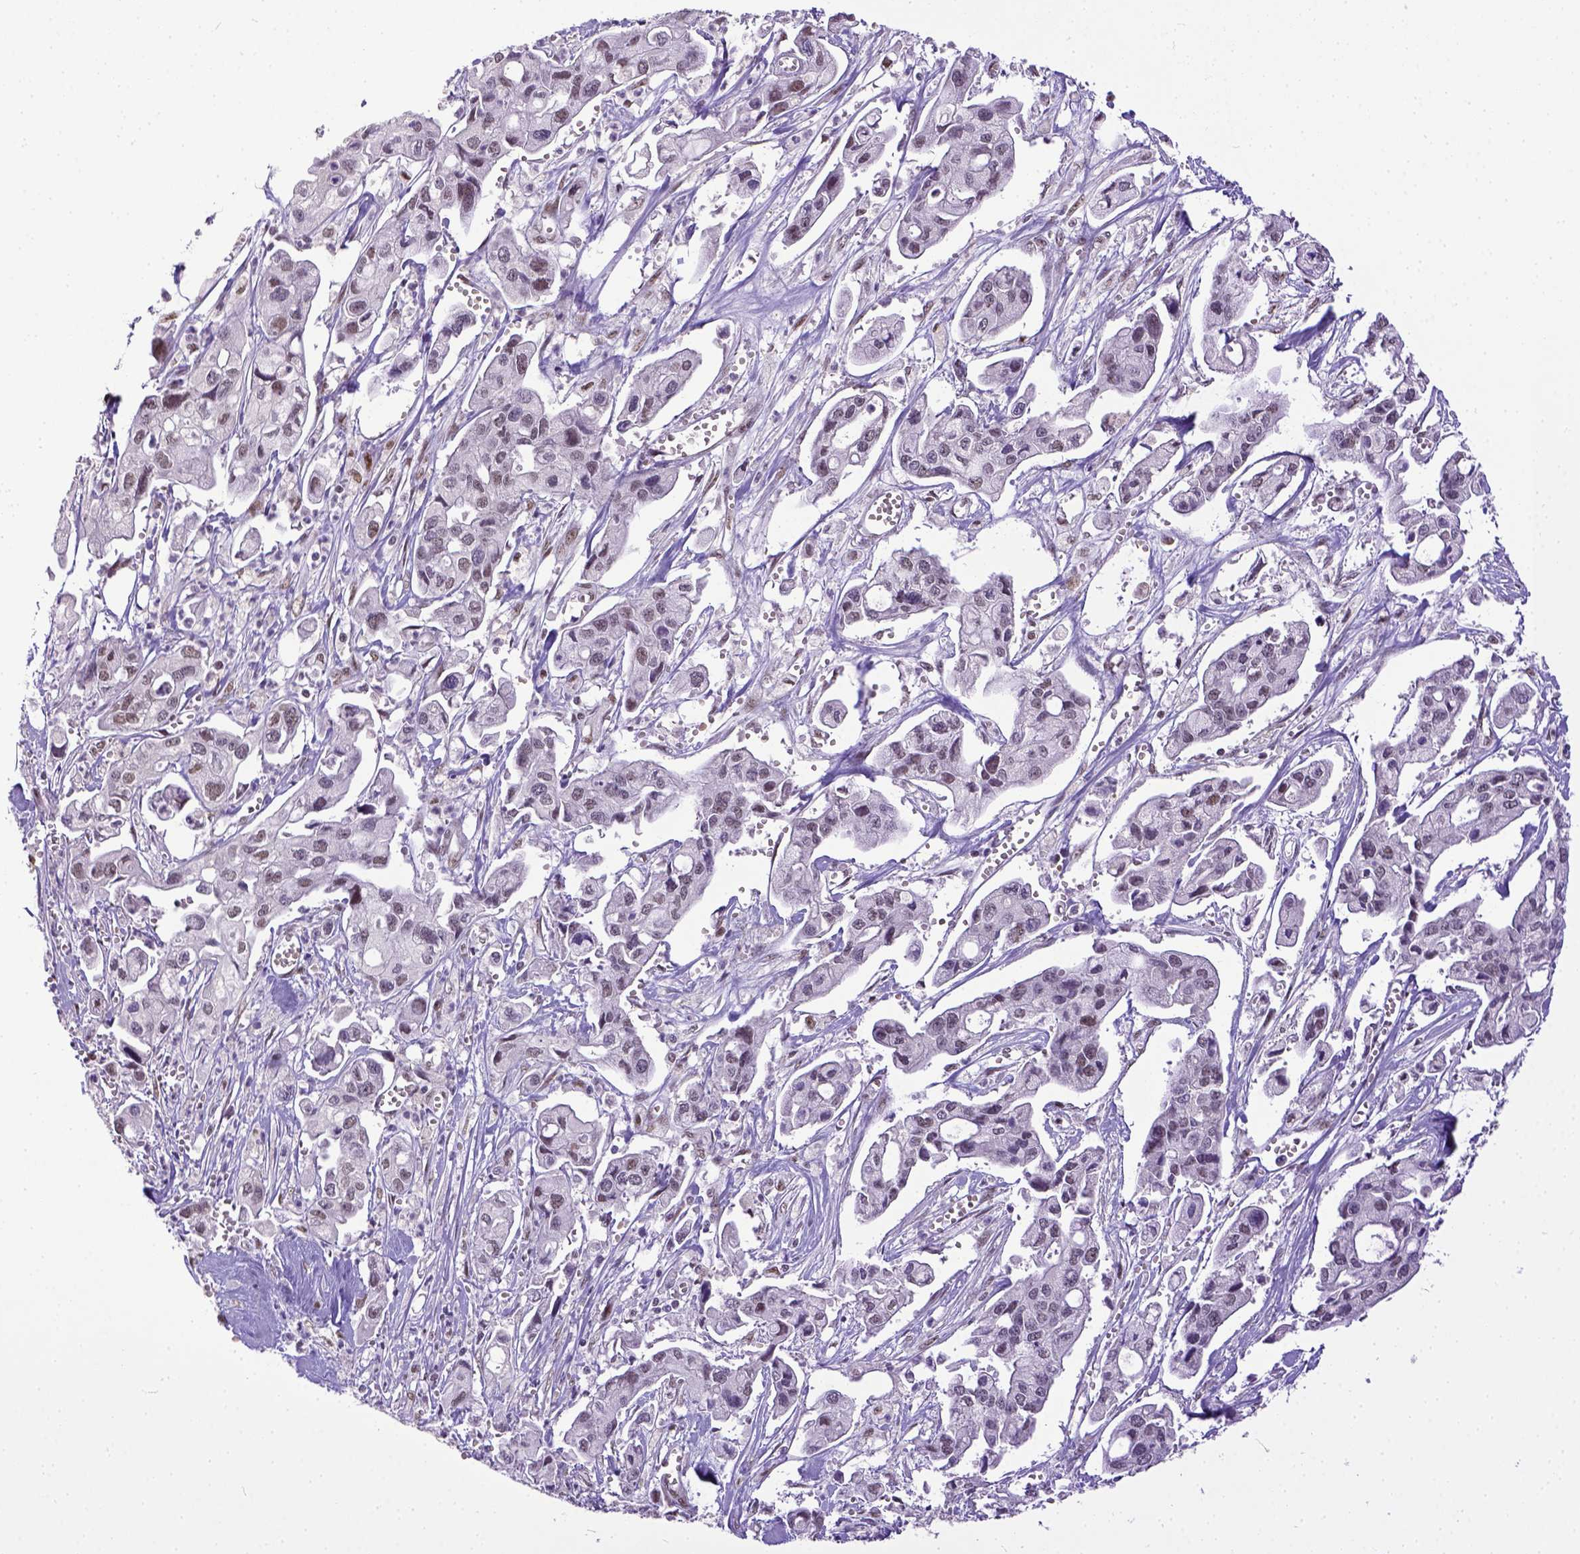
{"staining": {"intensity": "weak", "quantity": "25%-75%", "location": "nuclear"}, "tissue": "pancreatic cancer", "cell_type": "Tumor cells", "image_type": "cancer", "snomed": [{"axis": "morphology", "description": "Adenocarcinoma, NOS"}, {"axis": "topography", "description": "Pancreas"}], "caption": "Pancreatic cancer tissue shows weak nuclear staining in about 25%-75% of tumor cells", "gene": "ERCC1", "patient": {"sex": "male", "age": 70}}